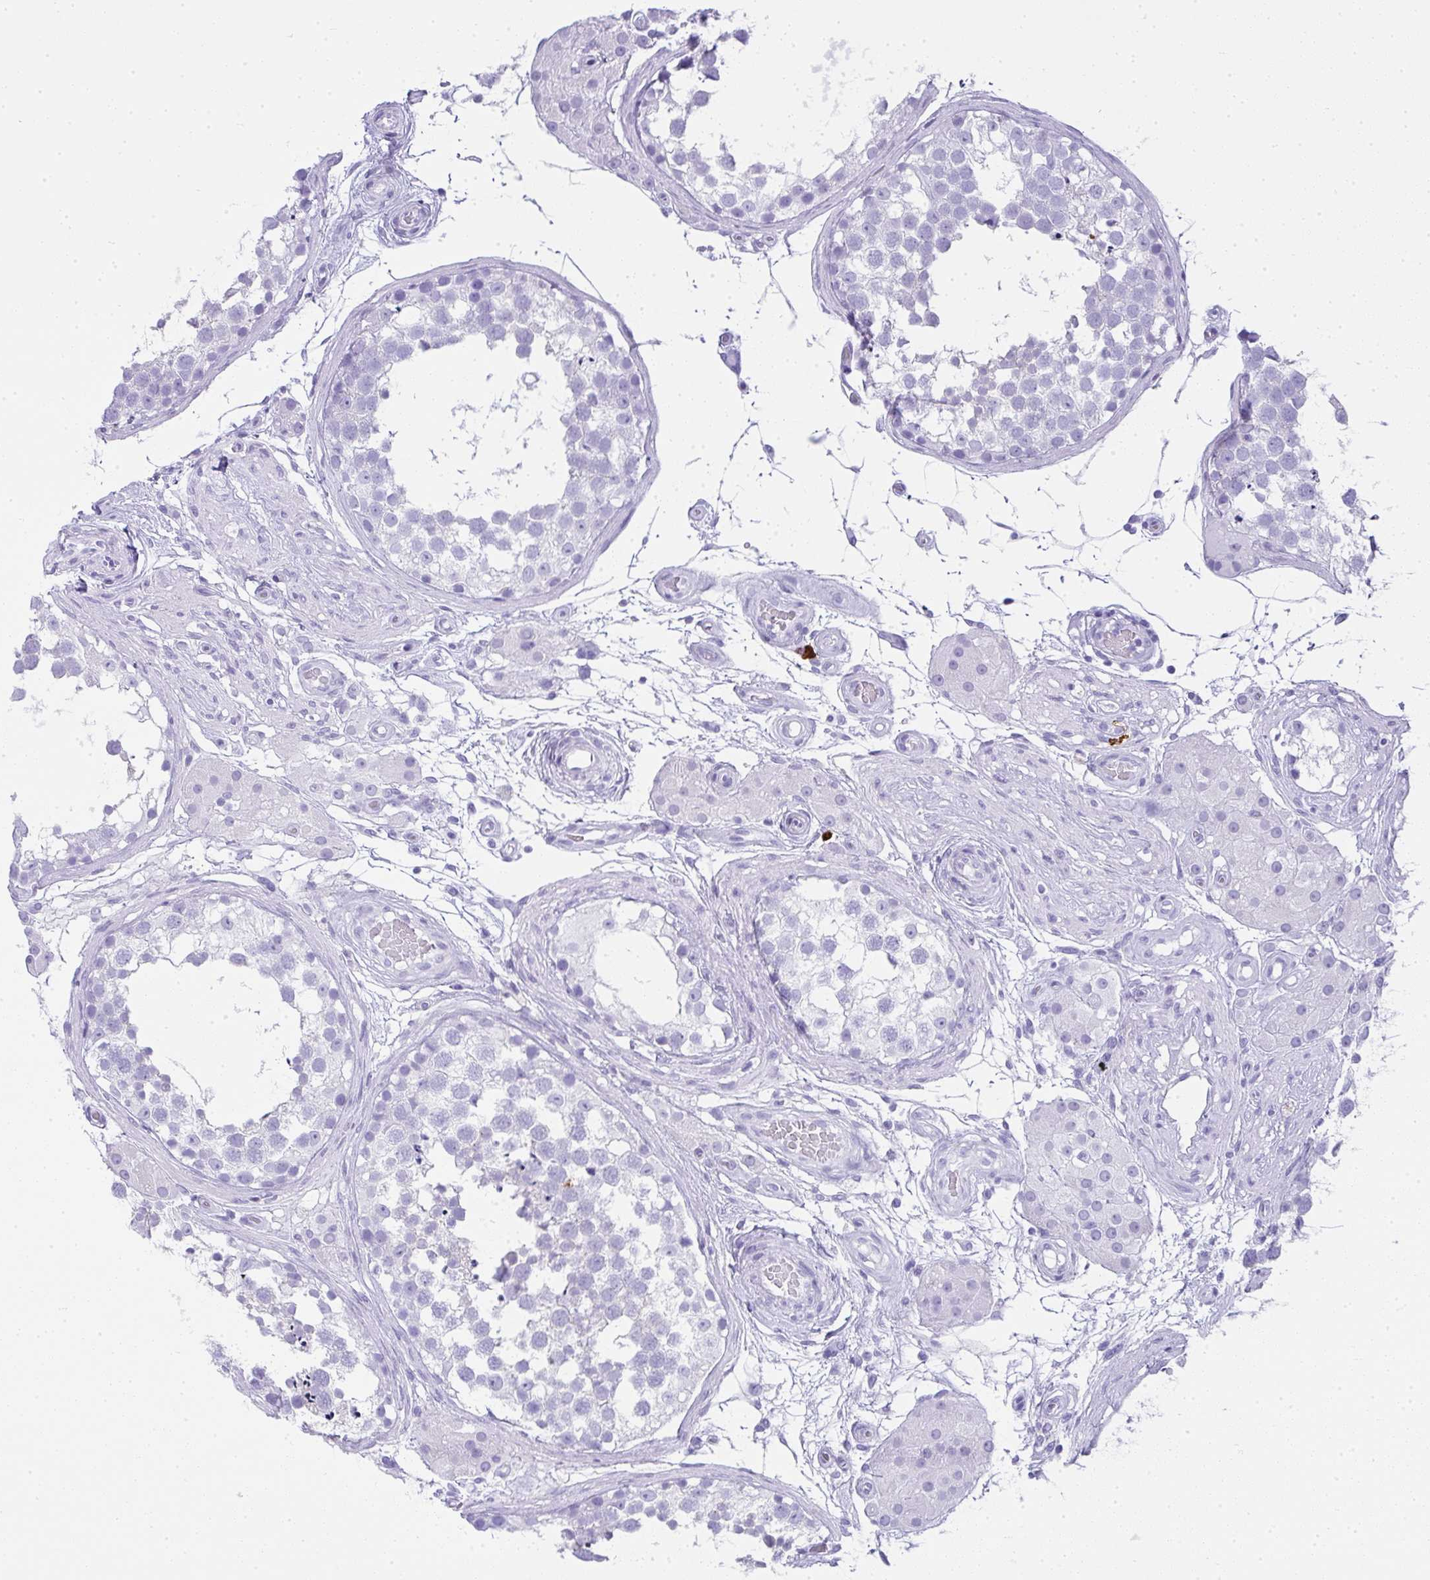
{"staining": {"intensity": "negative", "quantity": "none", "location": "none"}, "tissue": "testis", "cell_type": "Cells in seminiferous ducts", "image_type": "normal", "snomed": [{"axis": "morphology", "description": "Normal tissue, NOS"}, {"axis": "morphology", "description": "Seminoma, NOS"}, {"axis": "topography", "description": "Testis"}], "caption": "The photomicrograph reveals no significant expression in cells in seminiferous ducts of testis.", "gene": "CDADC1", "patient": {"sex": "male", "age": 65}}